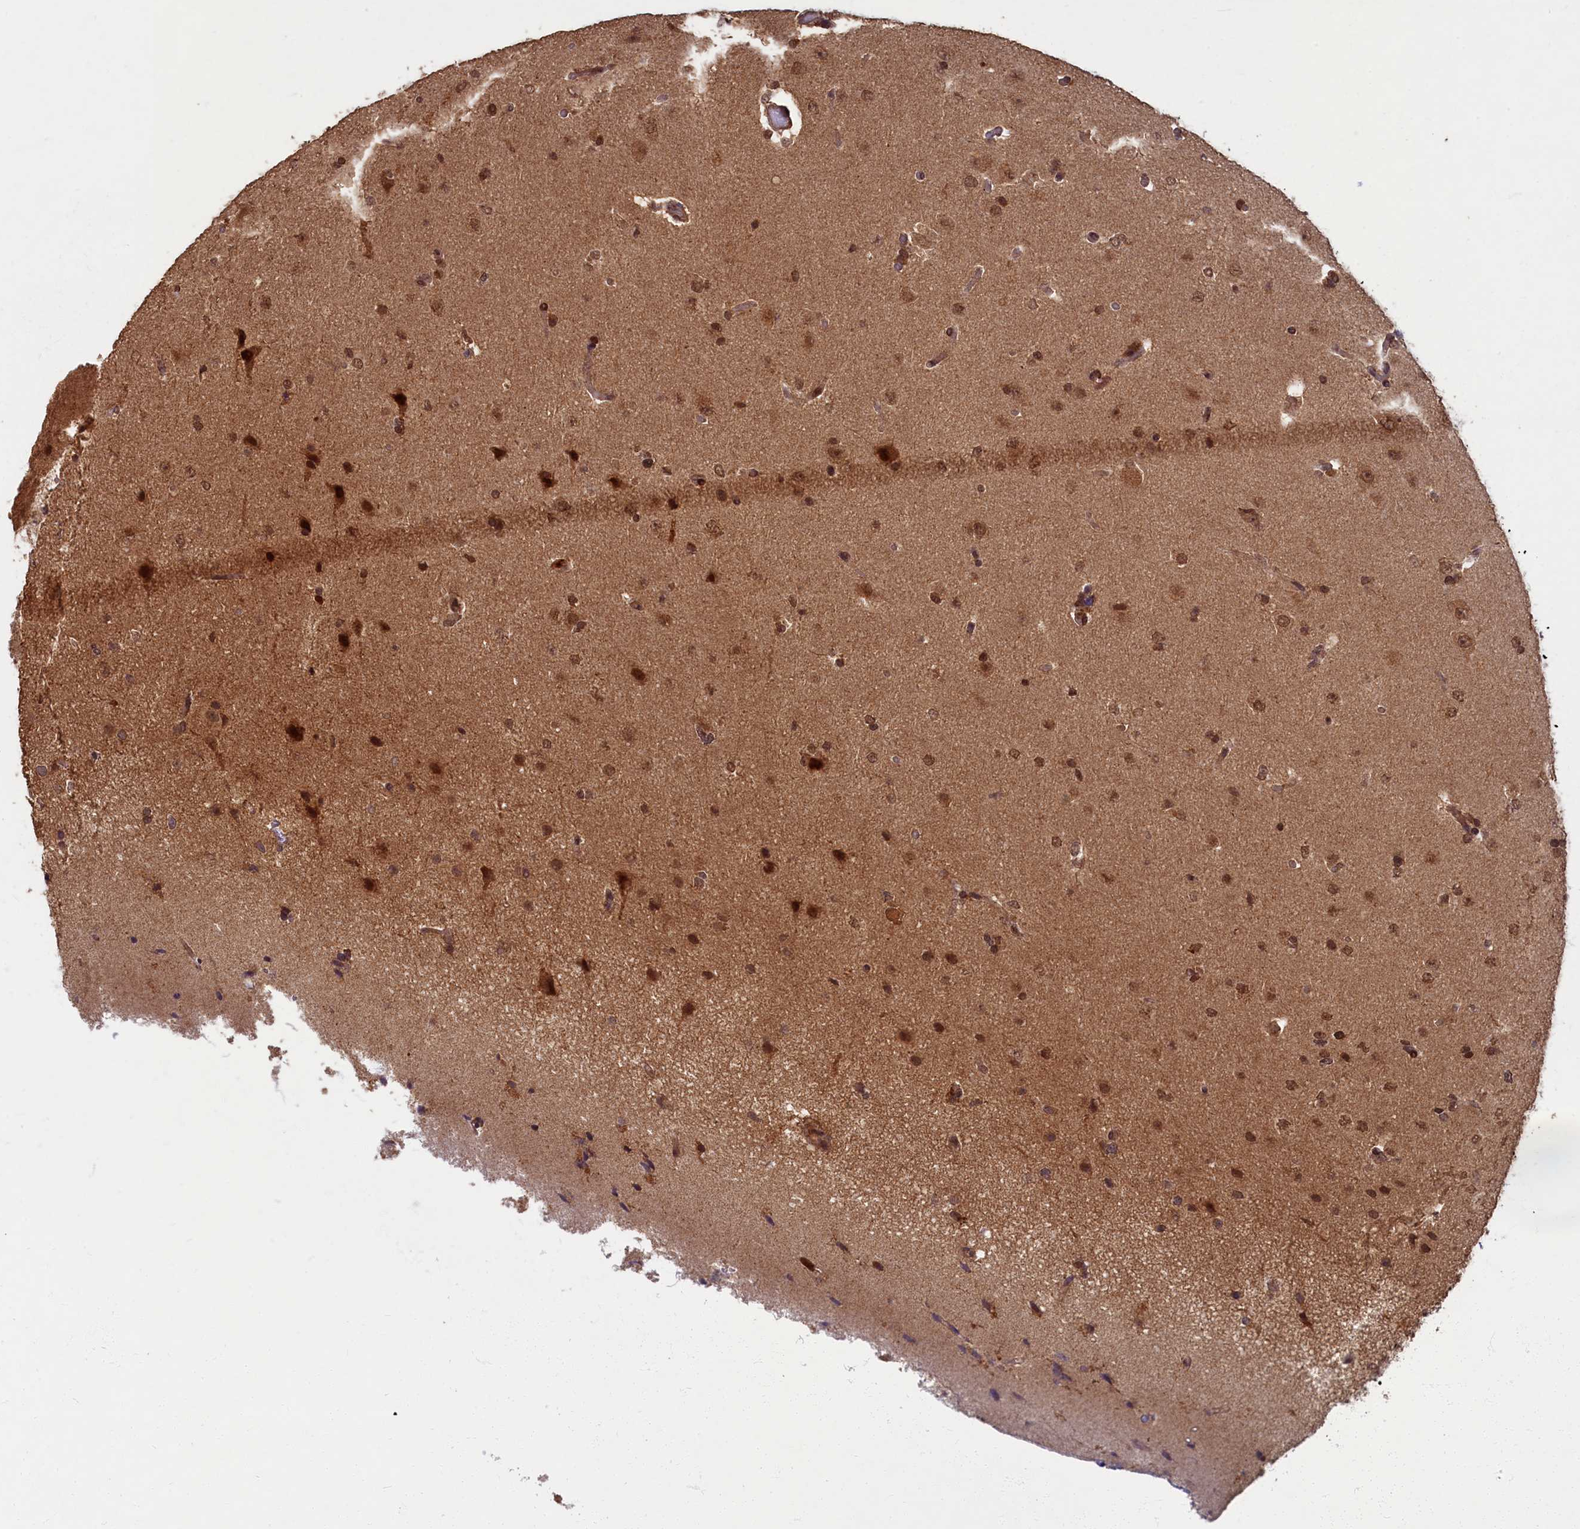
{"staining": {"intensity": "moderate", "quantity": ">75%", "location": "nuclear"}, "tissue": "glioma", "cell_type": "Tumor cells", "image_type": "cancer", "snomed": [{"axis": "morphology", "description": "Glioma, malignant, High grade"}, {"axis": "topography", "description": "Brain"}], "caption": "High-grade glioma (malignant) stained with a protein marker reveals moderate staining in tumor cells.", "gene": "BRCA1", "patient": {"sex": "male", "age": 72}}